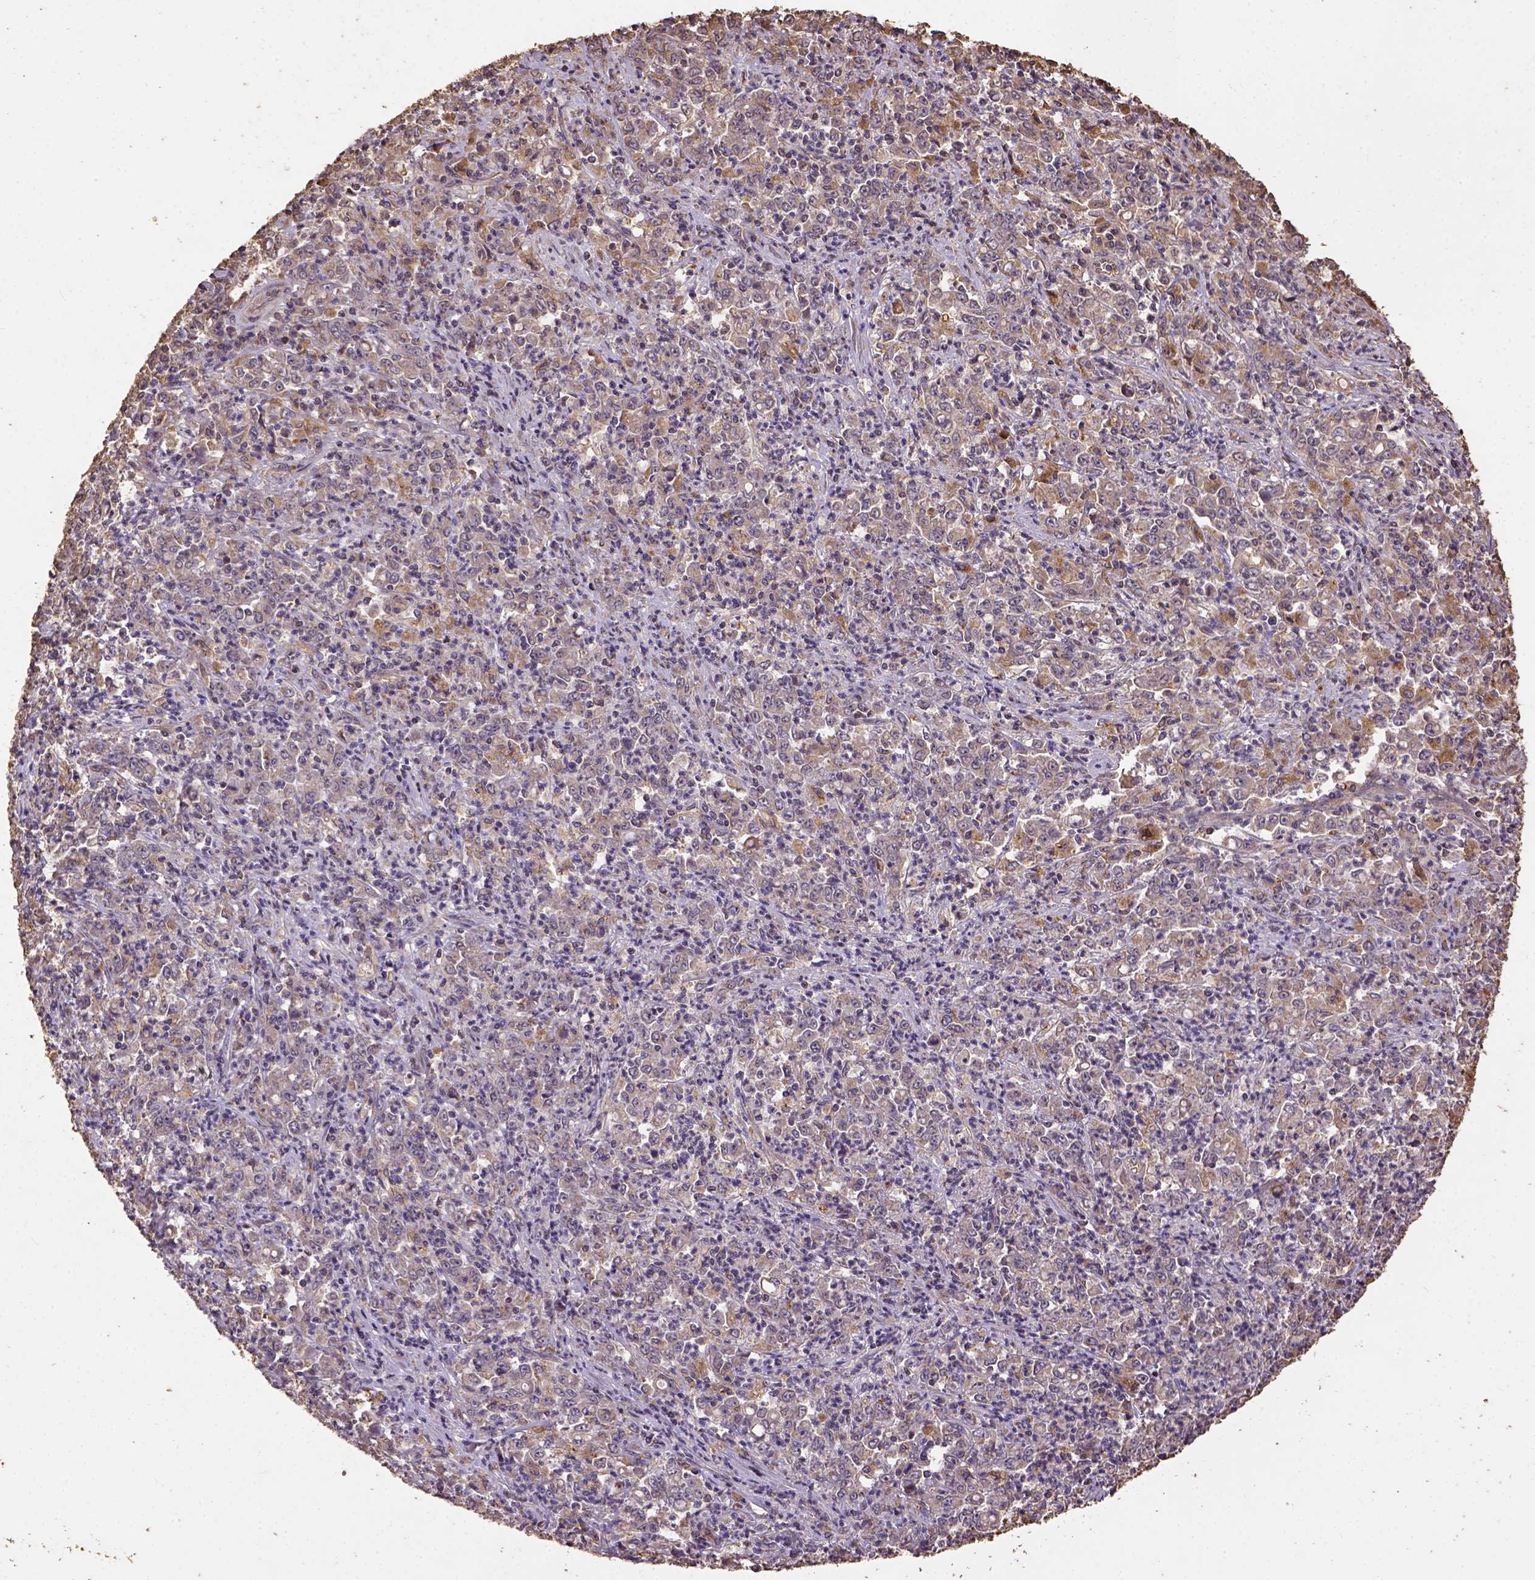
{"staining": {"intensity": "weak", "quantity": ">75%", "location": "cytoplasmic/membranous"}, "tissue": "stomach cancer", "cell_type": "Tumor cells", "image_type": "cancer", "snomed": [{"axis": "morphology", "description": "Adenocarcinoma, NOS"}, {"axis": "topography", "description": "Stomach, lower"}], "caption": "Weak cytoplasmic/membranous staining for a protein is present in approximately >75% of tumor cells of stomach cancer (adenocarcinoma) using immunohistochemistry.", "gene": "ATP1B3", "patient": {"sex": "female", "age": 71}}